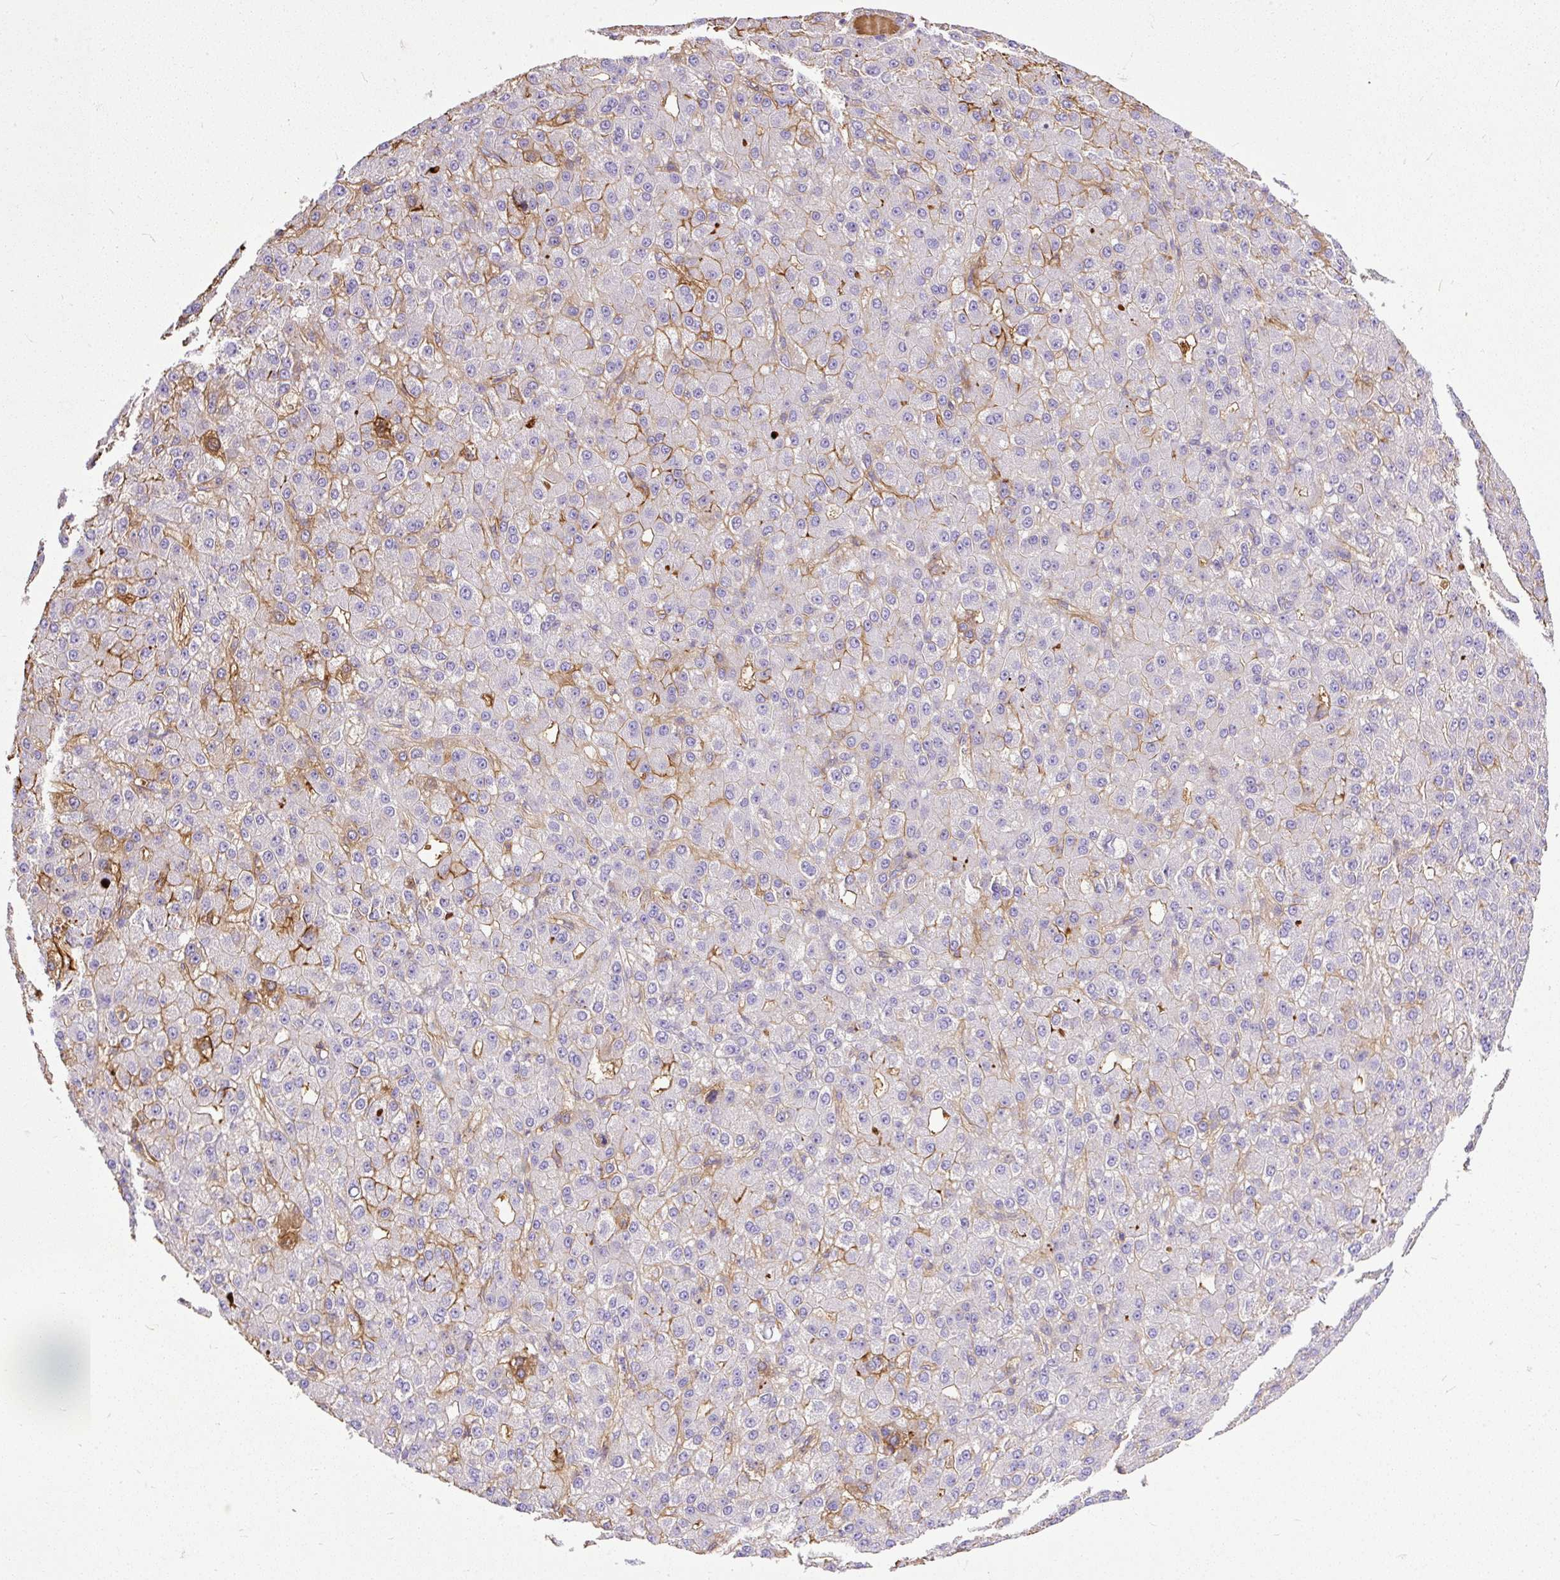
{"staining": {"intensity": "moderate", "quantity": "<25%", "location": "cytoplasmic/membranous,nuclear"}, "tissue": "liver cancer", "cell_type": "Tumor cells", "image_type": "cancer", "snomed": [{"axis": "morphology", "description": "Carcinoma, Hepatocellular, NOS"}, {"axis": "topography", "description": "Liver"}], "caption": "High-magnification brightfield microscopy of hepatocellular carcinoma (liver) stained with DAB (brown) and counterstained with hematoxylin (blue). tumor cells exhibit moderate cytoplasmic/membranous and nuclear positivity is seen in approximately<25% of cells.", "gene": "CLEC3B", "patient": {"sex": "male", "age": 67}}